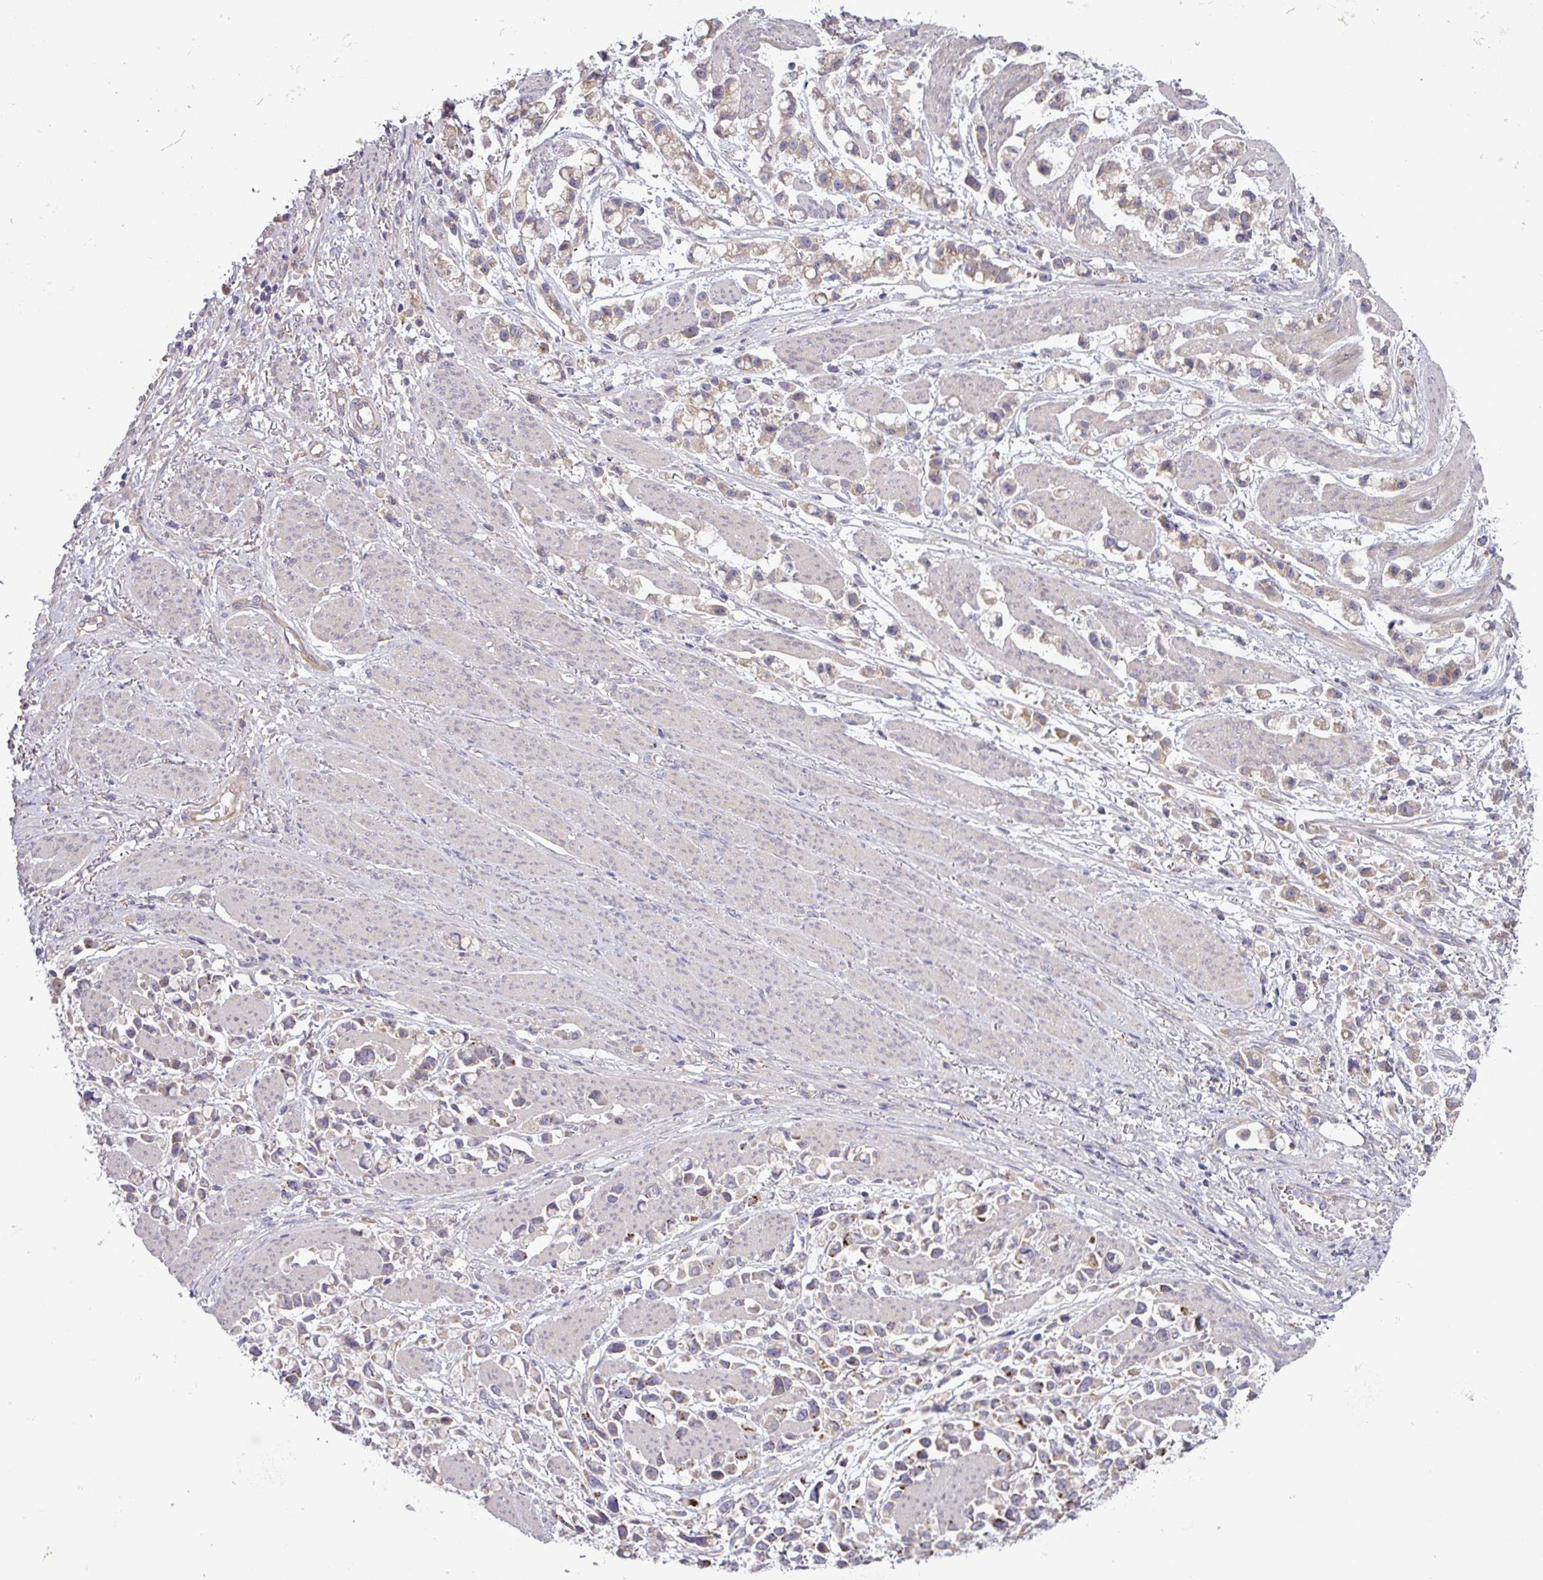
{"staining": {"intensity": "weak", "quantity": "25%-75%", "location": "cytoplasmic/membranous"}, "tissue": "stomach cancer", "cell_type": "Tumor cells", "image_type": "cancer", "snomed": [{"axis": "morphology", "description": "Adenocarcinoma, NOS"}, {"axis": "topography", "description": "Stomach"}], "caption": "Immunohistochemistry of human adenocarcinoma (stomach) exhibits low levels of weak cytoplasmic/membranous staining in about 25%-75% of tumor cells. (DAB IHC with brightfield microscopy, high magnification).", "gene": "PLIN2", "patient": {"sex": "female", "age": 81}}